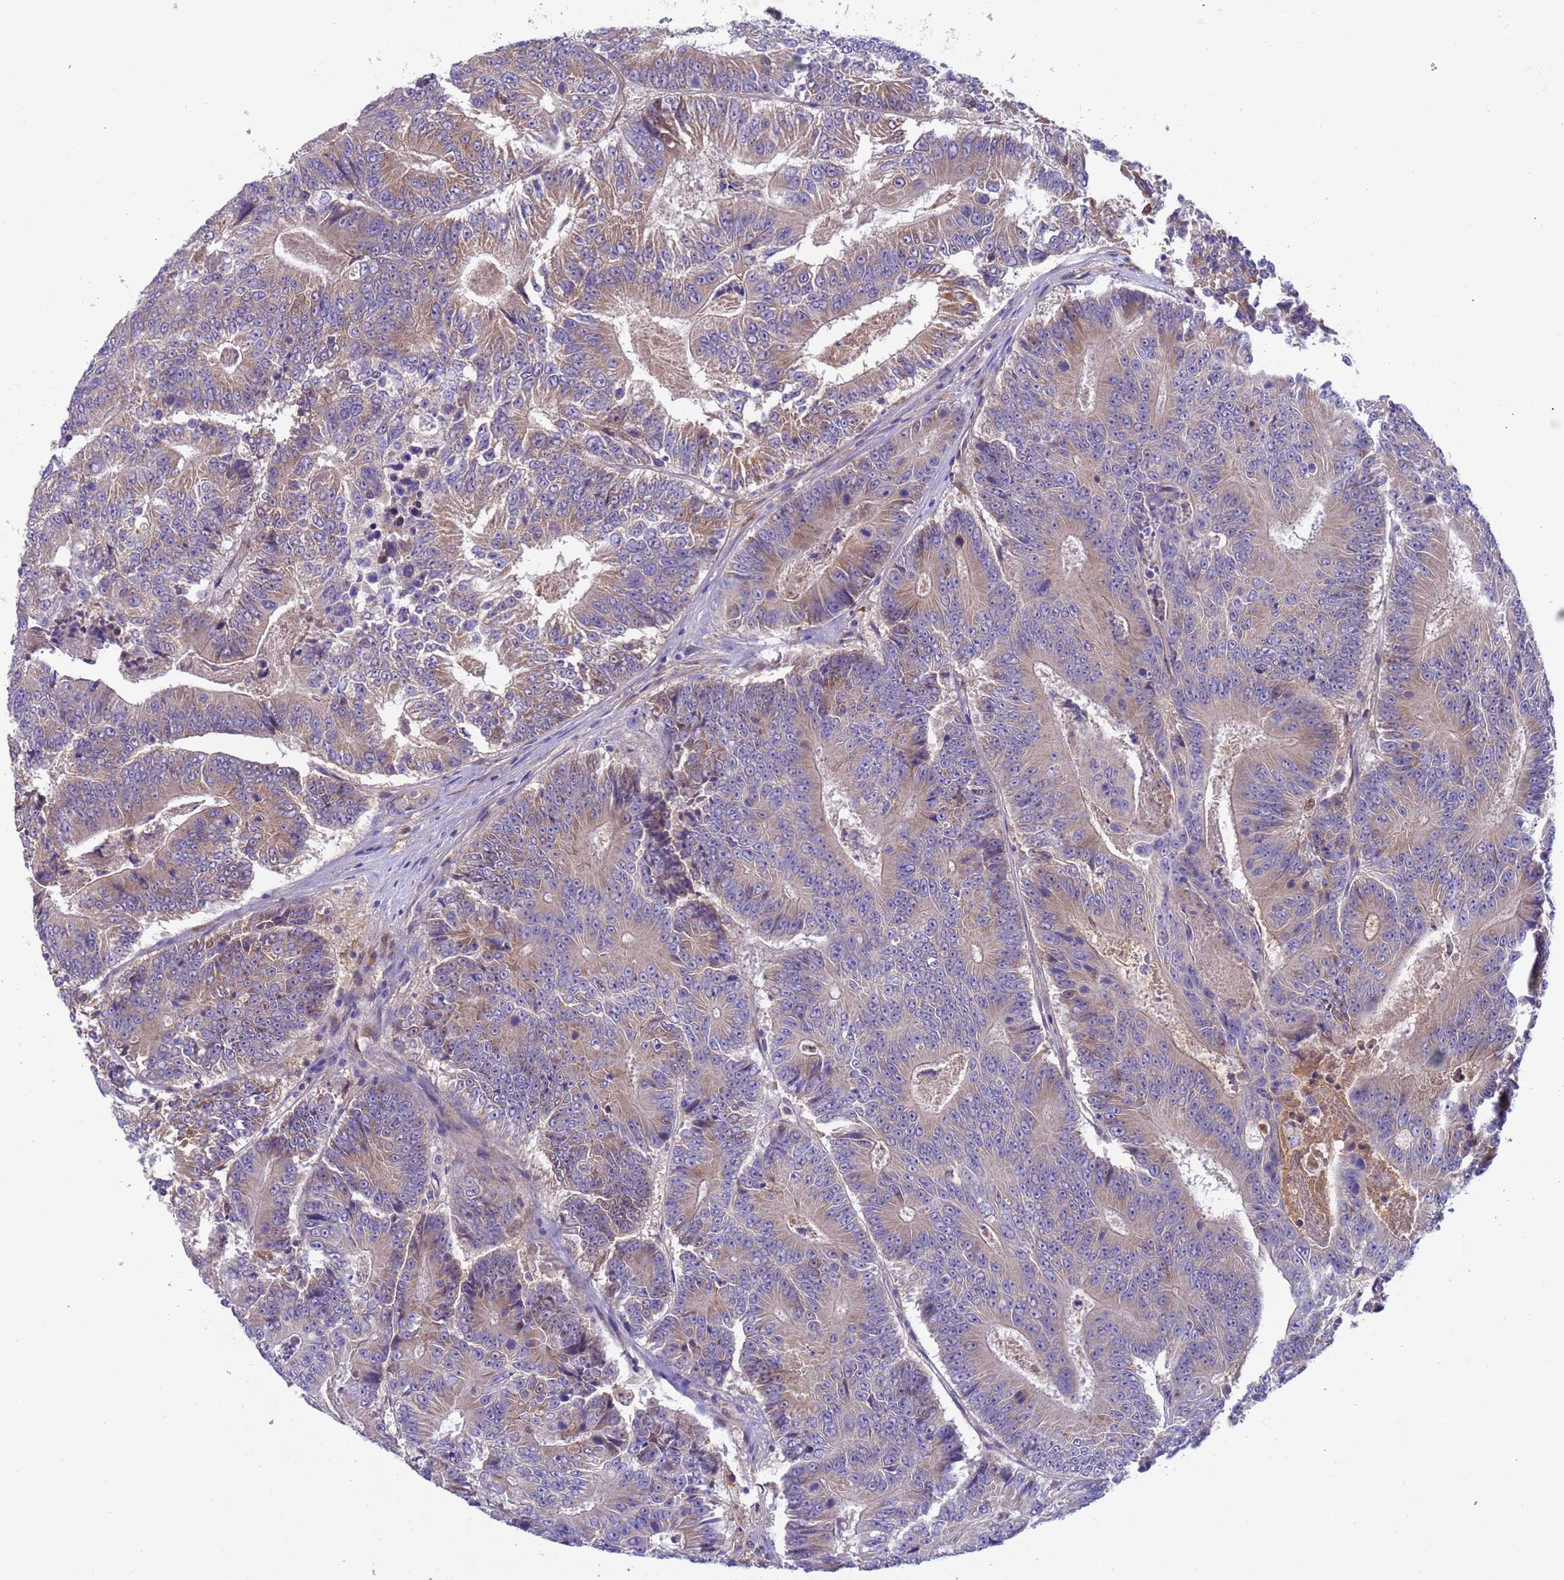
{"staining": {"intensity": "weak", "quantity": "25%-75%", "location": "cytoplasmic/membranous"}, "tissue": "colorectal cancer", "cell_type": "Tumor cells", "image_type": "cancer", "snomed": [{"axis": "morphology", "description": "Adenocarcinoma, NOS"}, {"axis": "topography", "description": "Colon"}], "caption": "The immunohistochemical stain highlights weak cytoplasmic/membranous positivity in tumor cells of colorectal cancer (adenocarcinoma) tissue.", "gene": "FOXRED1", "patient": {"sex": "male", "age": 83}}